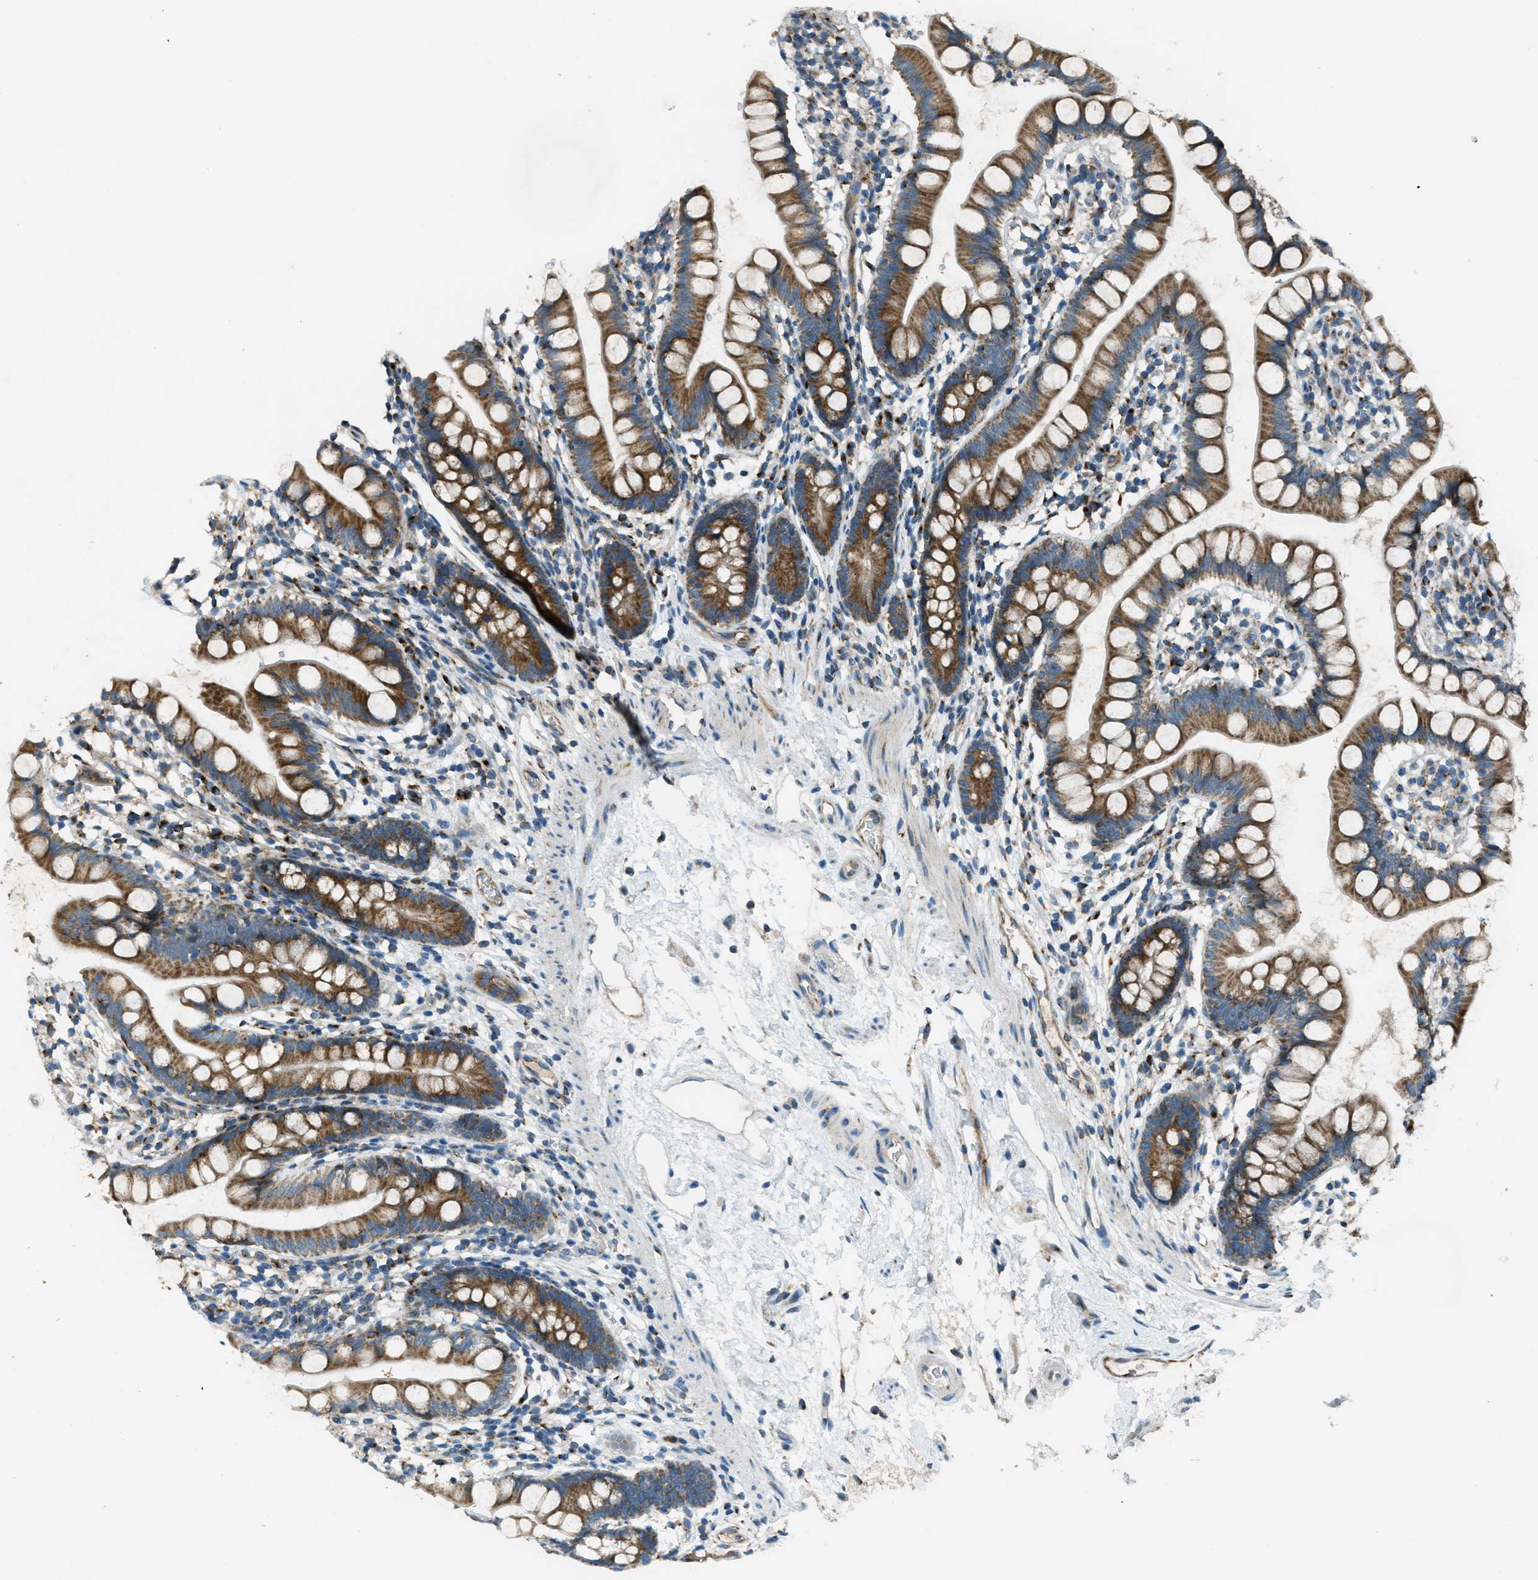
{"staining": {"intensity": "strong", "quantity": ">75%", "location": "cytoplasmic/membranous"}, "tissue": "small intestine", "cell_type": "Glandular cells", "image_type": "normal", "snomed": [{"axis": "morphology", "description": "Normal tissue, NOS"}, {"axis": "topography", "description": "Small intestine"}], "caption": "Immunohistochemistry (IHC) histopathology image of unremarkable human small intestine stained for a protein (brown), which shows high levels of strong cytoplasmic/membranous staining in approximately >75% of glandular cells.", "gene": "BCKDK", "patient": {"sex": "female", "age": 84}}